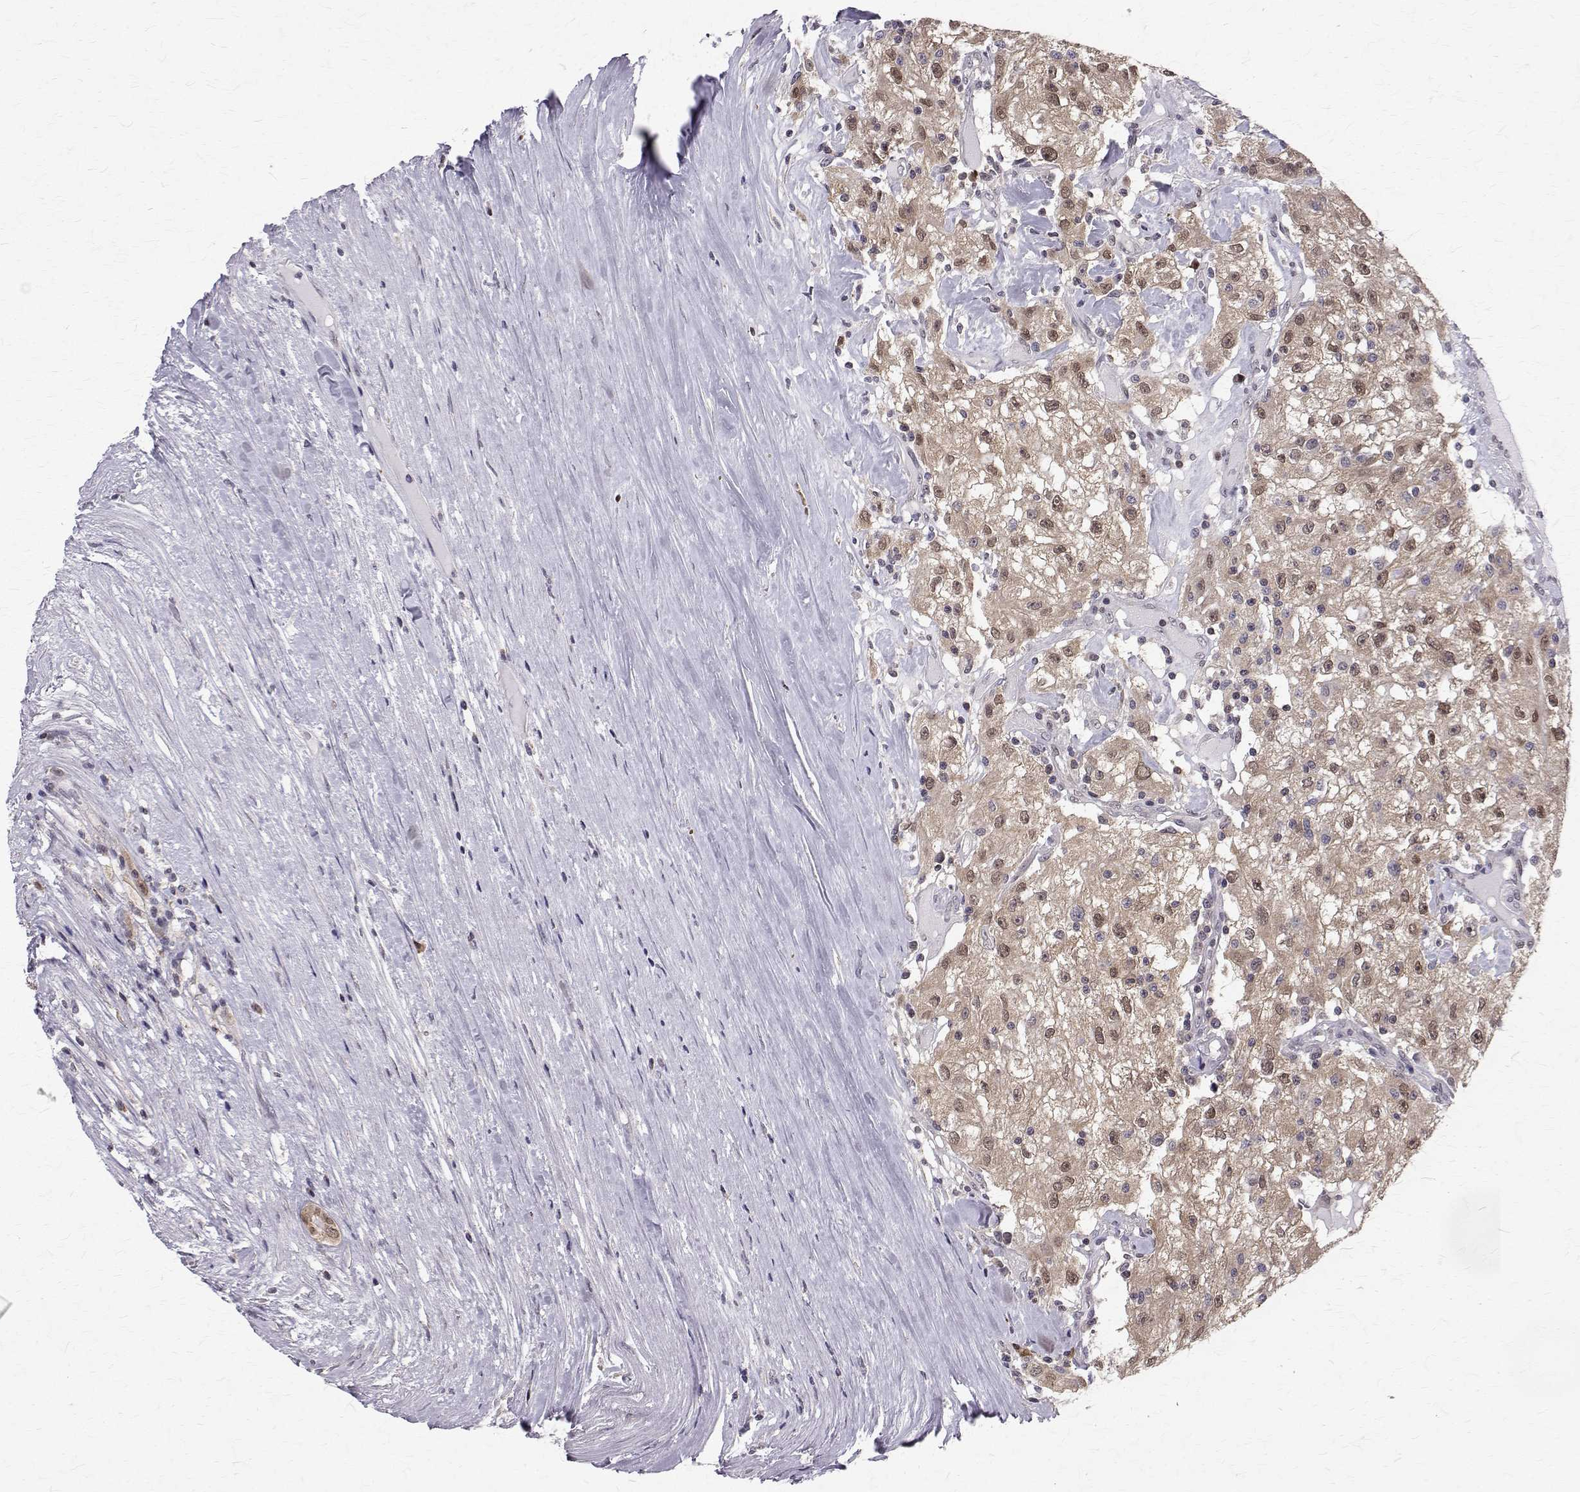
{"staining": {"intensity": "moderate", "quantity": ">75%", "location": "cytoplasmic/membranous,nuclear"}, "tissue": "renal cancer", "cell_type": "Tumor cells", "image_type": "cancer", "snomed": [{"axis": "morphology", "description": "Adenocarcinoma, NOS"}, {"axis": "topography", "description": "Kidney"}], "caption": "Protein expression analysis of human renal cancer (adenocarcinoma) reveals moderate cytoplasmic/membranous and nuclear positivity in approximately >75% of tumor cells. The protein is stained brown, and the nuclei are stained in blue (DAB (3,3'-diaminobenzidine) IHC with brightfield microscopy, high magnification).", "gene": "NIF3L1", "patient": {"sex": "female", "age": 67}}